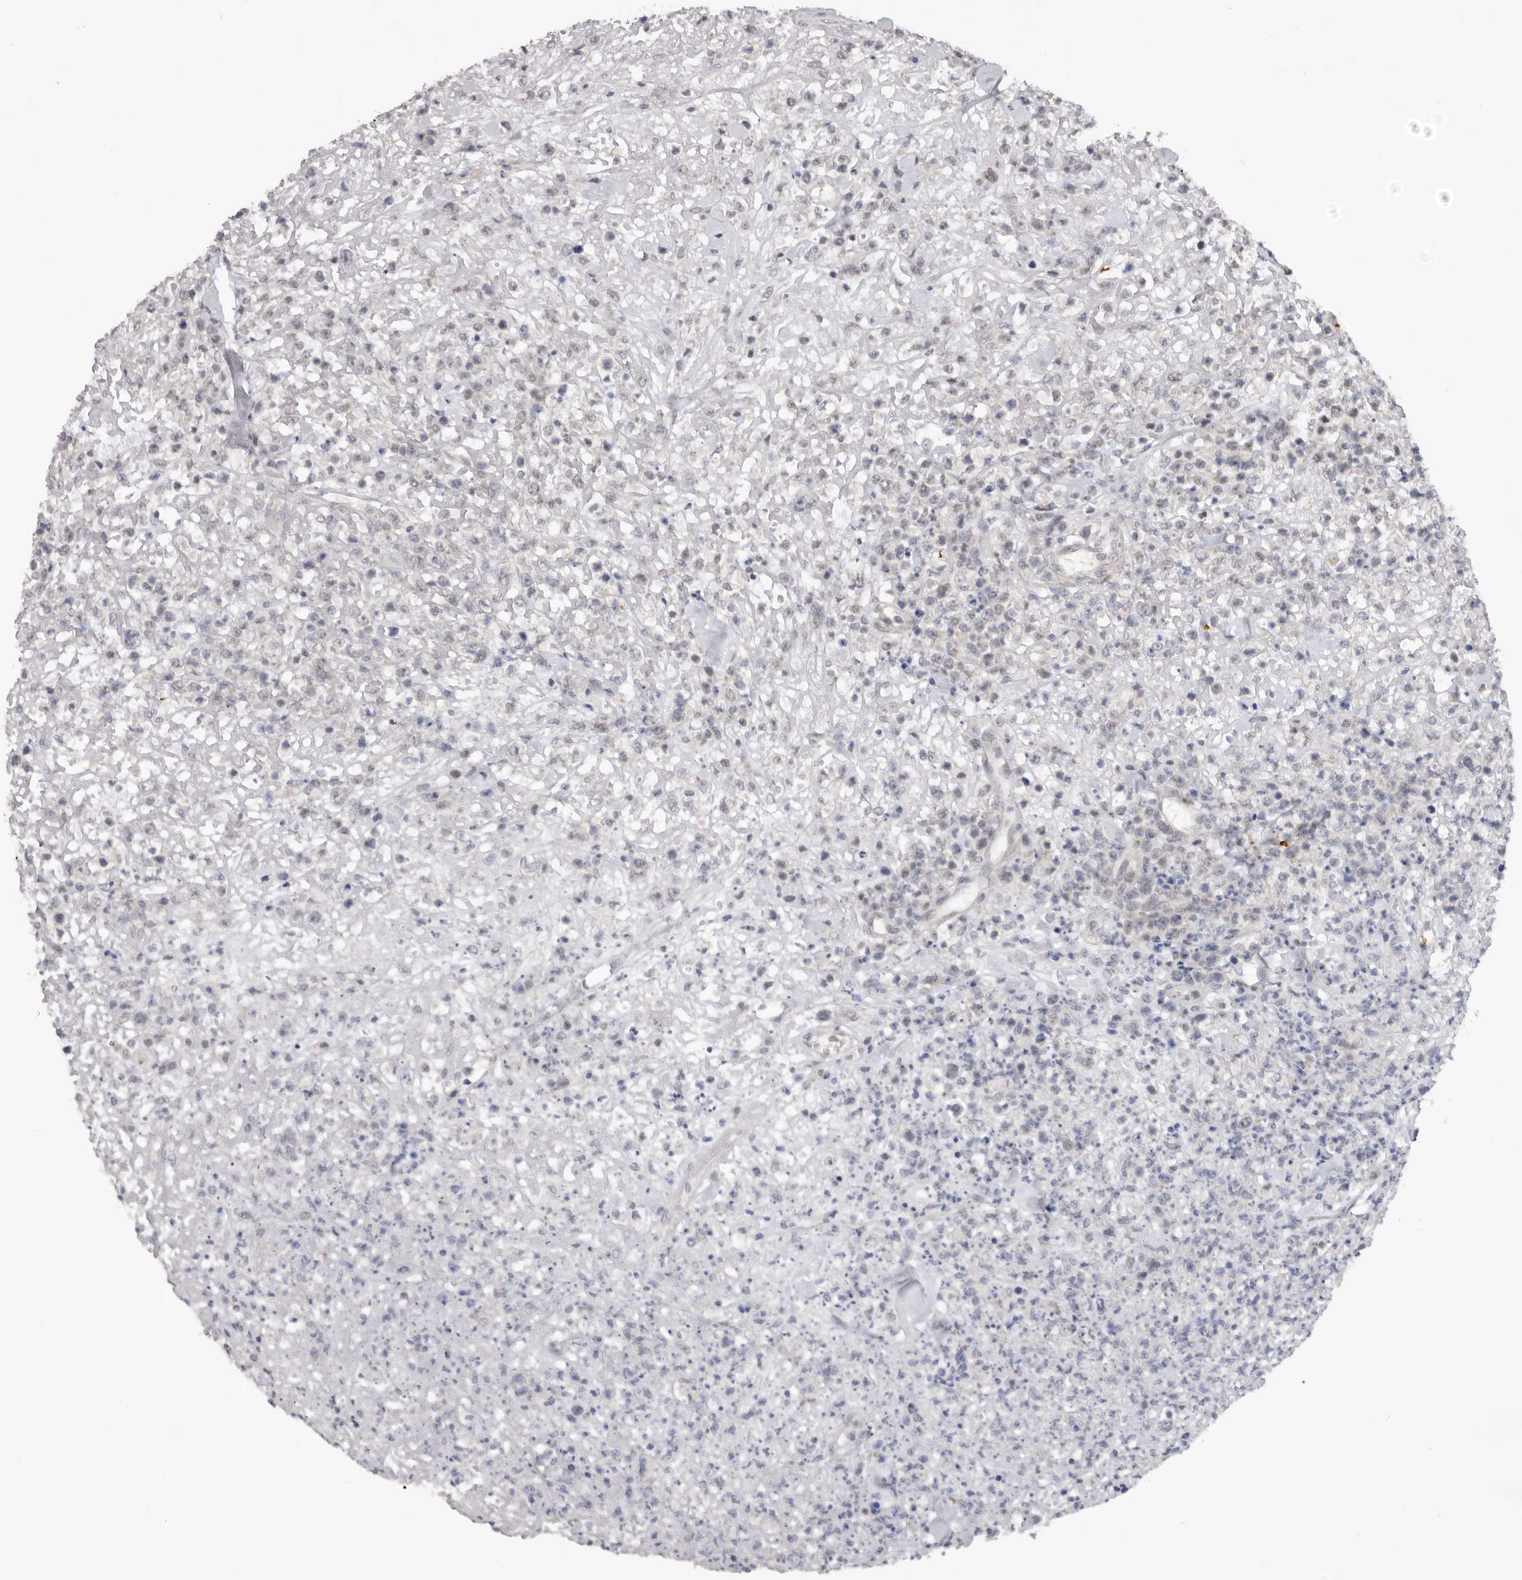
{"staining": {"intensity": "negative", "quantity": "none", "location": "none"}, "tissue": "lymphoma", "cell_type": "Tumor cells", "image_type": "cancer", "snomed": [{"axis": "morphology", "description": "Malignant lymphoma, non-Hodgkin's type, High grade"}, {"axis": "topography", "description": "Colon"}], "caption": "A high-resolution image shows IHC staining of malignant lymphoma, non-Hodgkin's type (high-grade), which exhibits no significant expression in tumor cells.", "gene": "TNR", "patient": {"sex": "female", "age": 53}}